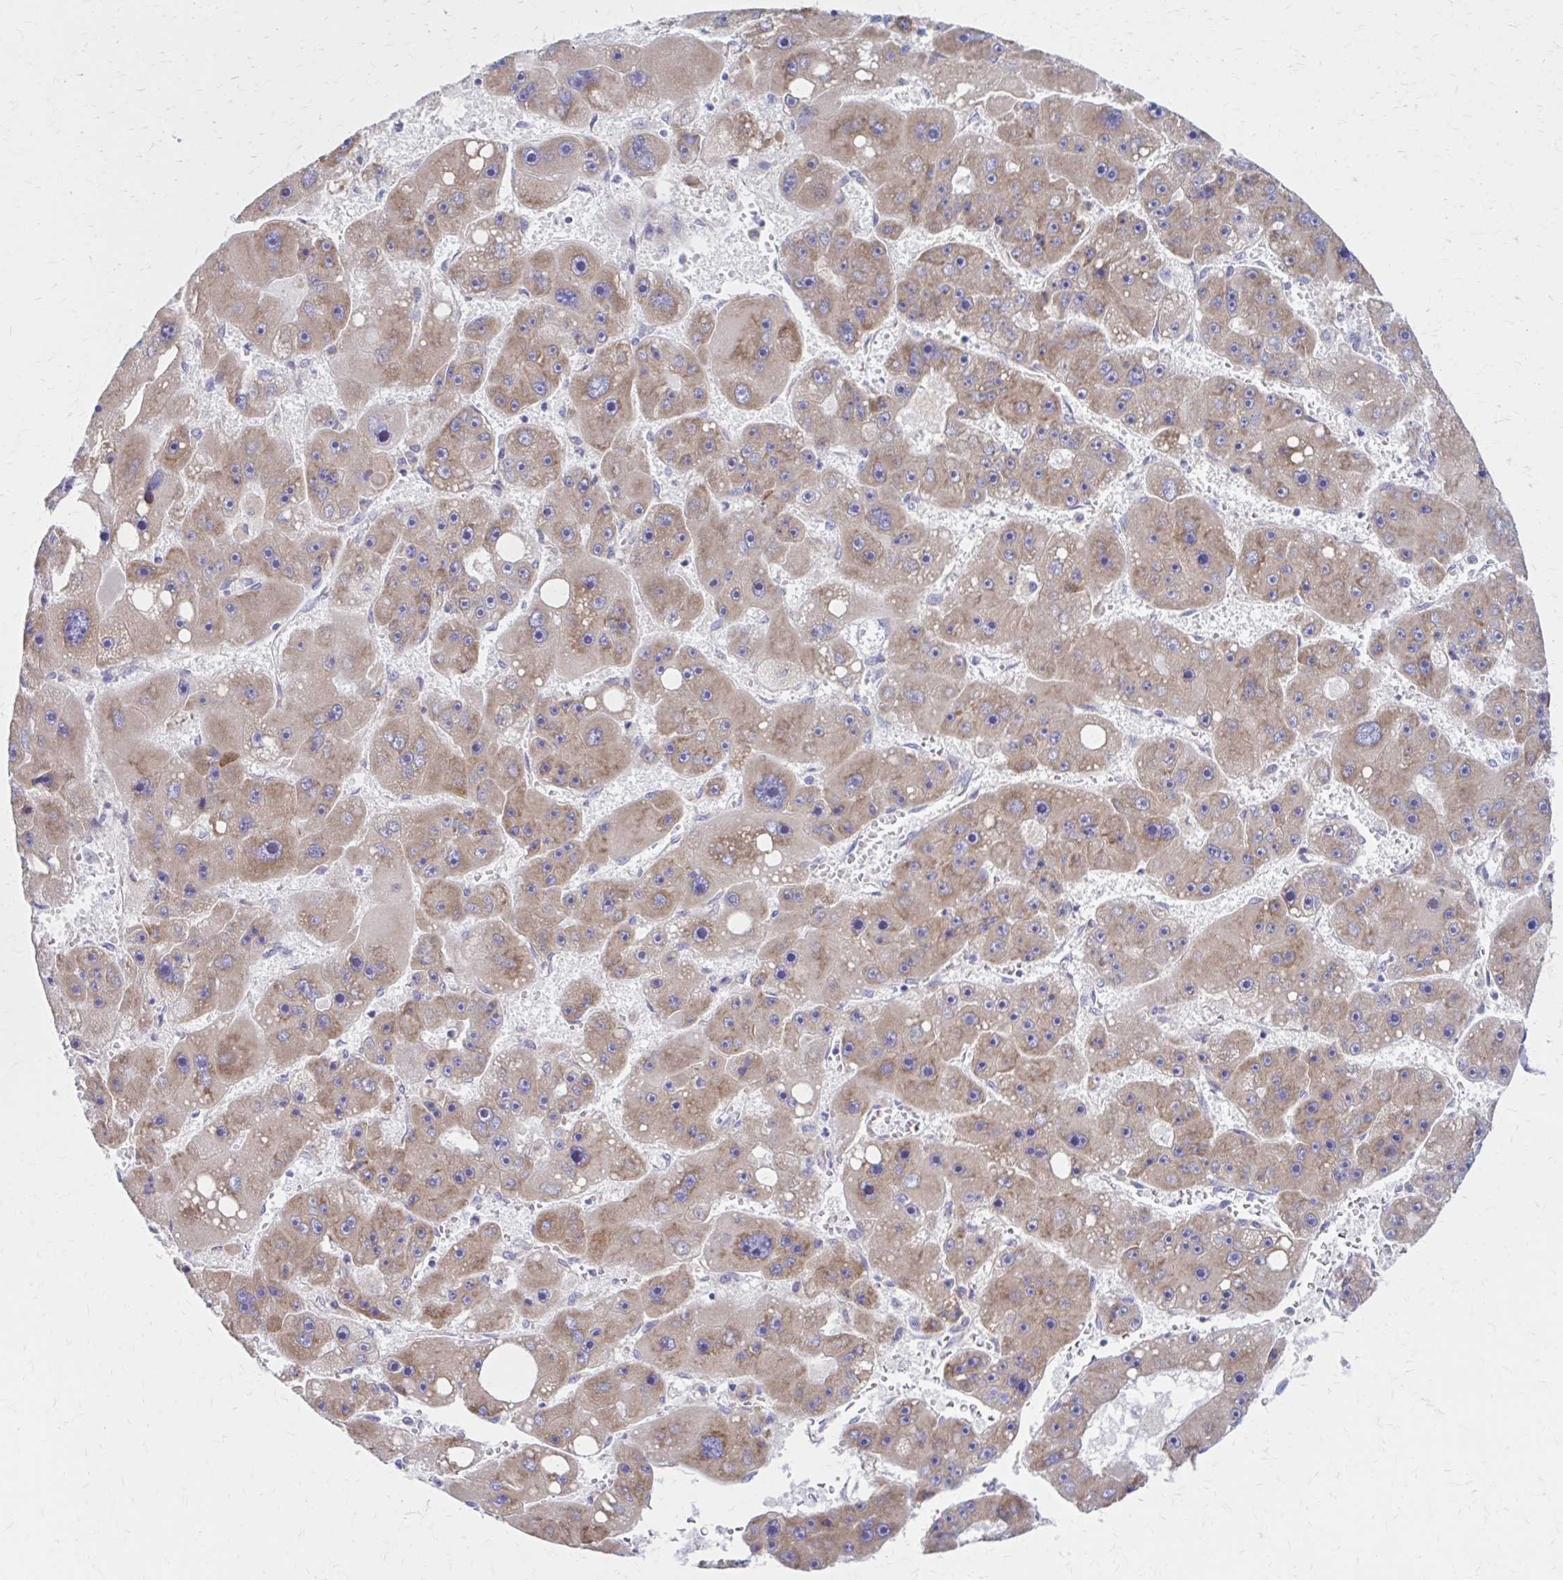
{"staining": {"intensity": "moderate", "quantity": ">75%", "location": "cytoplasmic/membranous"}, "tissue": "liver cancer", "cell_type": "Tumor cells", "image_type": "cancer", "snomed": [{"axis": "morphology", "description": "Carcinoma, Hepatocellular, NOS"}, {"axis": "topography", "description": "Liver"}], "caption": "Immunohistochemistry photomicrograph of neoplastic tissue: human hepatocellular carcinoma (liver) stained using IHC reveals medium levels of moderate protein expression localized specifically in the cytoplasmic/membranous of tumor cells, appearing as a cytoplasmic/membranous brown color.", "gene": "RPL27A", "patient": {"sex": "female", "age": 61}}